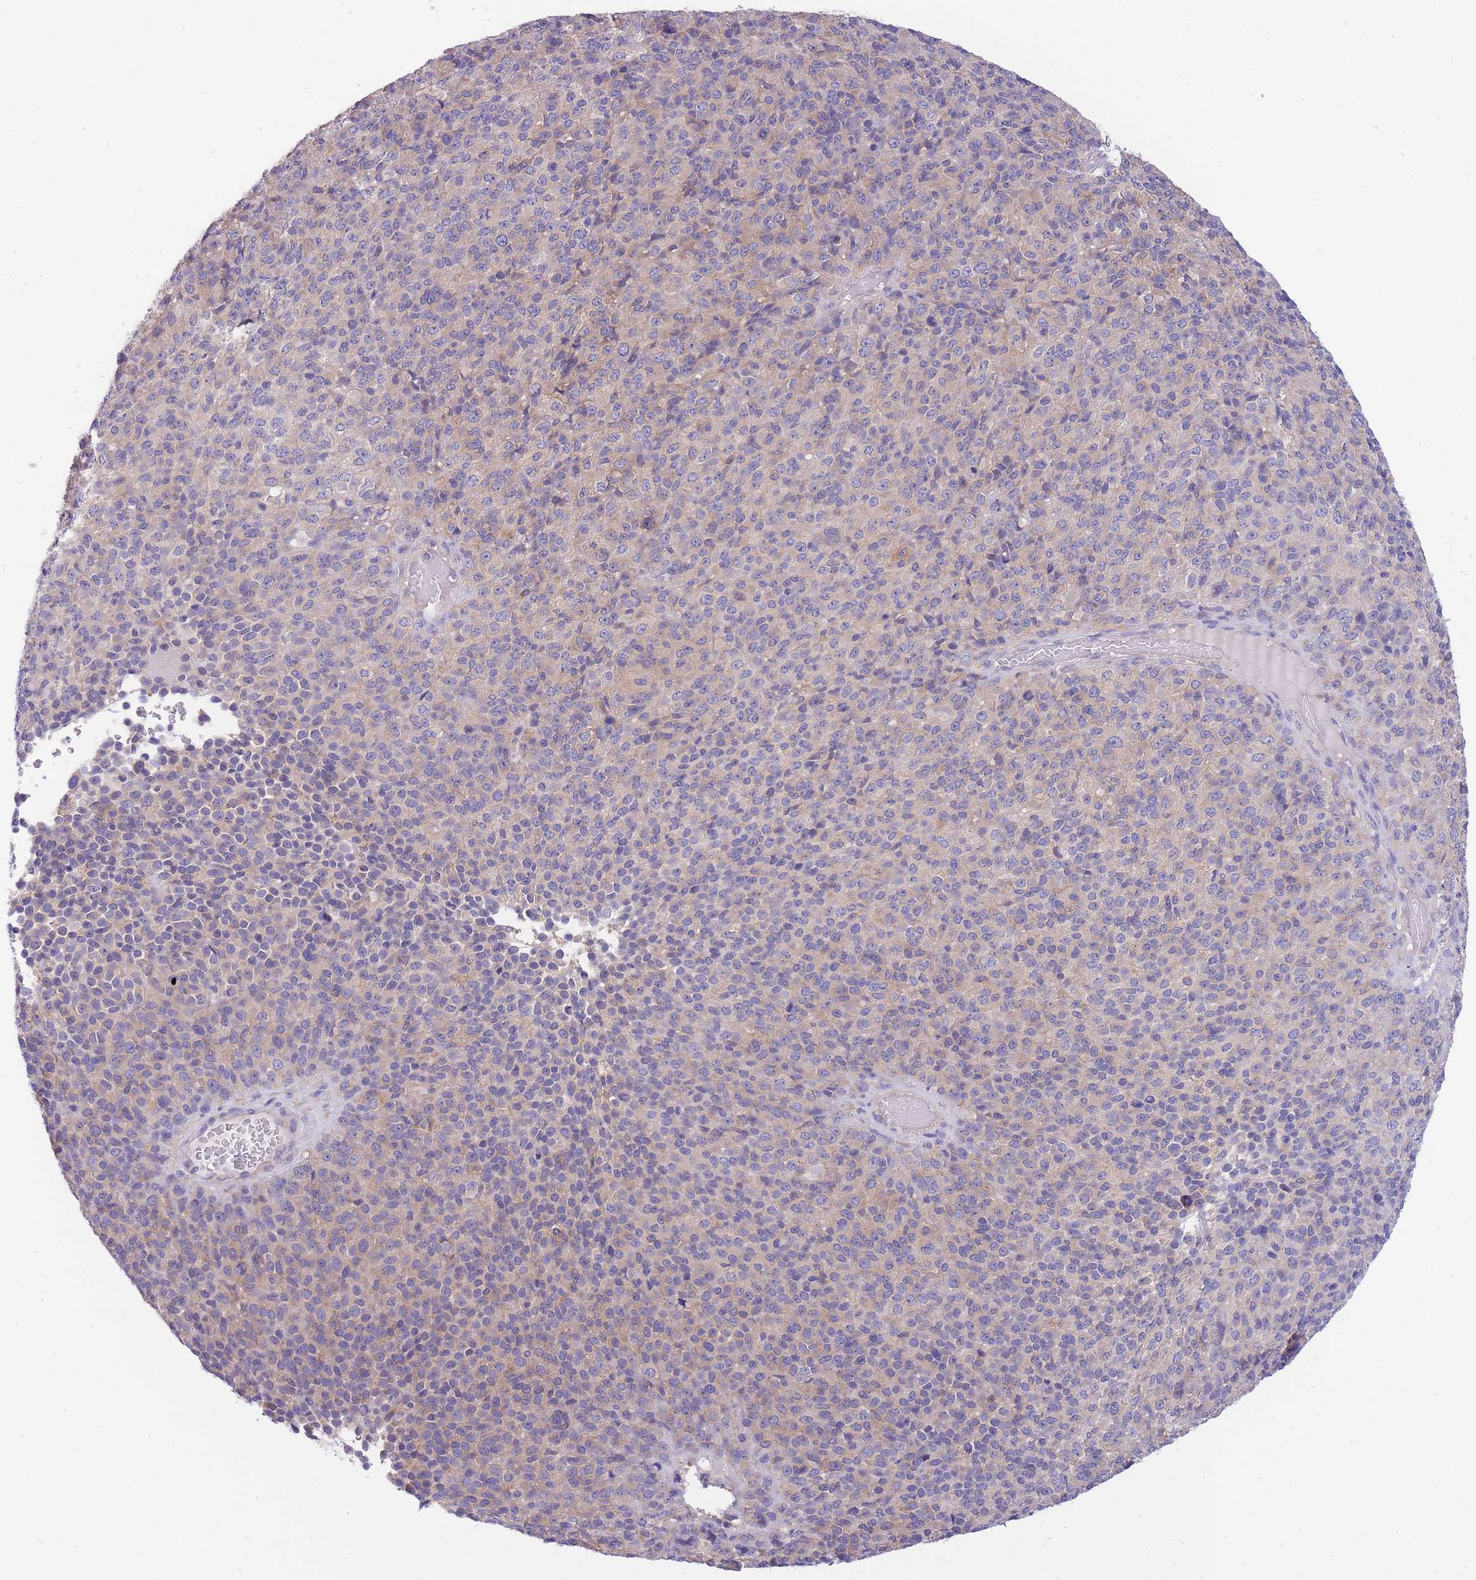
{"staining": {"intensity": "weak", "quantity": "25%-75%", "location": "cytoplasmic/membranous"}, "tissue": "melanoma", "cell_type": "Tumor cells", "image_type": "cancer", "snomed": [{"axis": "morphology", "description": "Malignant melanoma, Metastatic site"}, {"axis": "topography", "description": "Brain"}], "caption": "Immunohistochemistry micrograph of neoplastic tissue: human melanoma stained using immunohistochemistry (IHC) displays low levels of weak protein expression localized specifically in the cytoplasmic/membranous of tumor cells, appearing as a cytoplasmic/membranous brown color.", "gene": "NAMPT", "patient": {"sex": "female", "age": 56}}